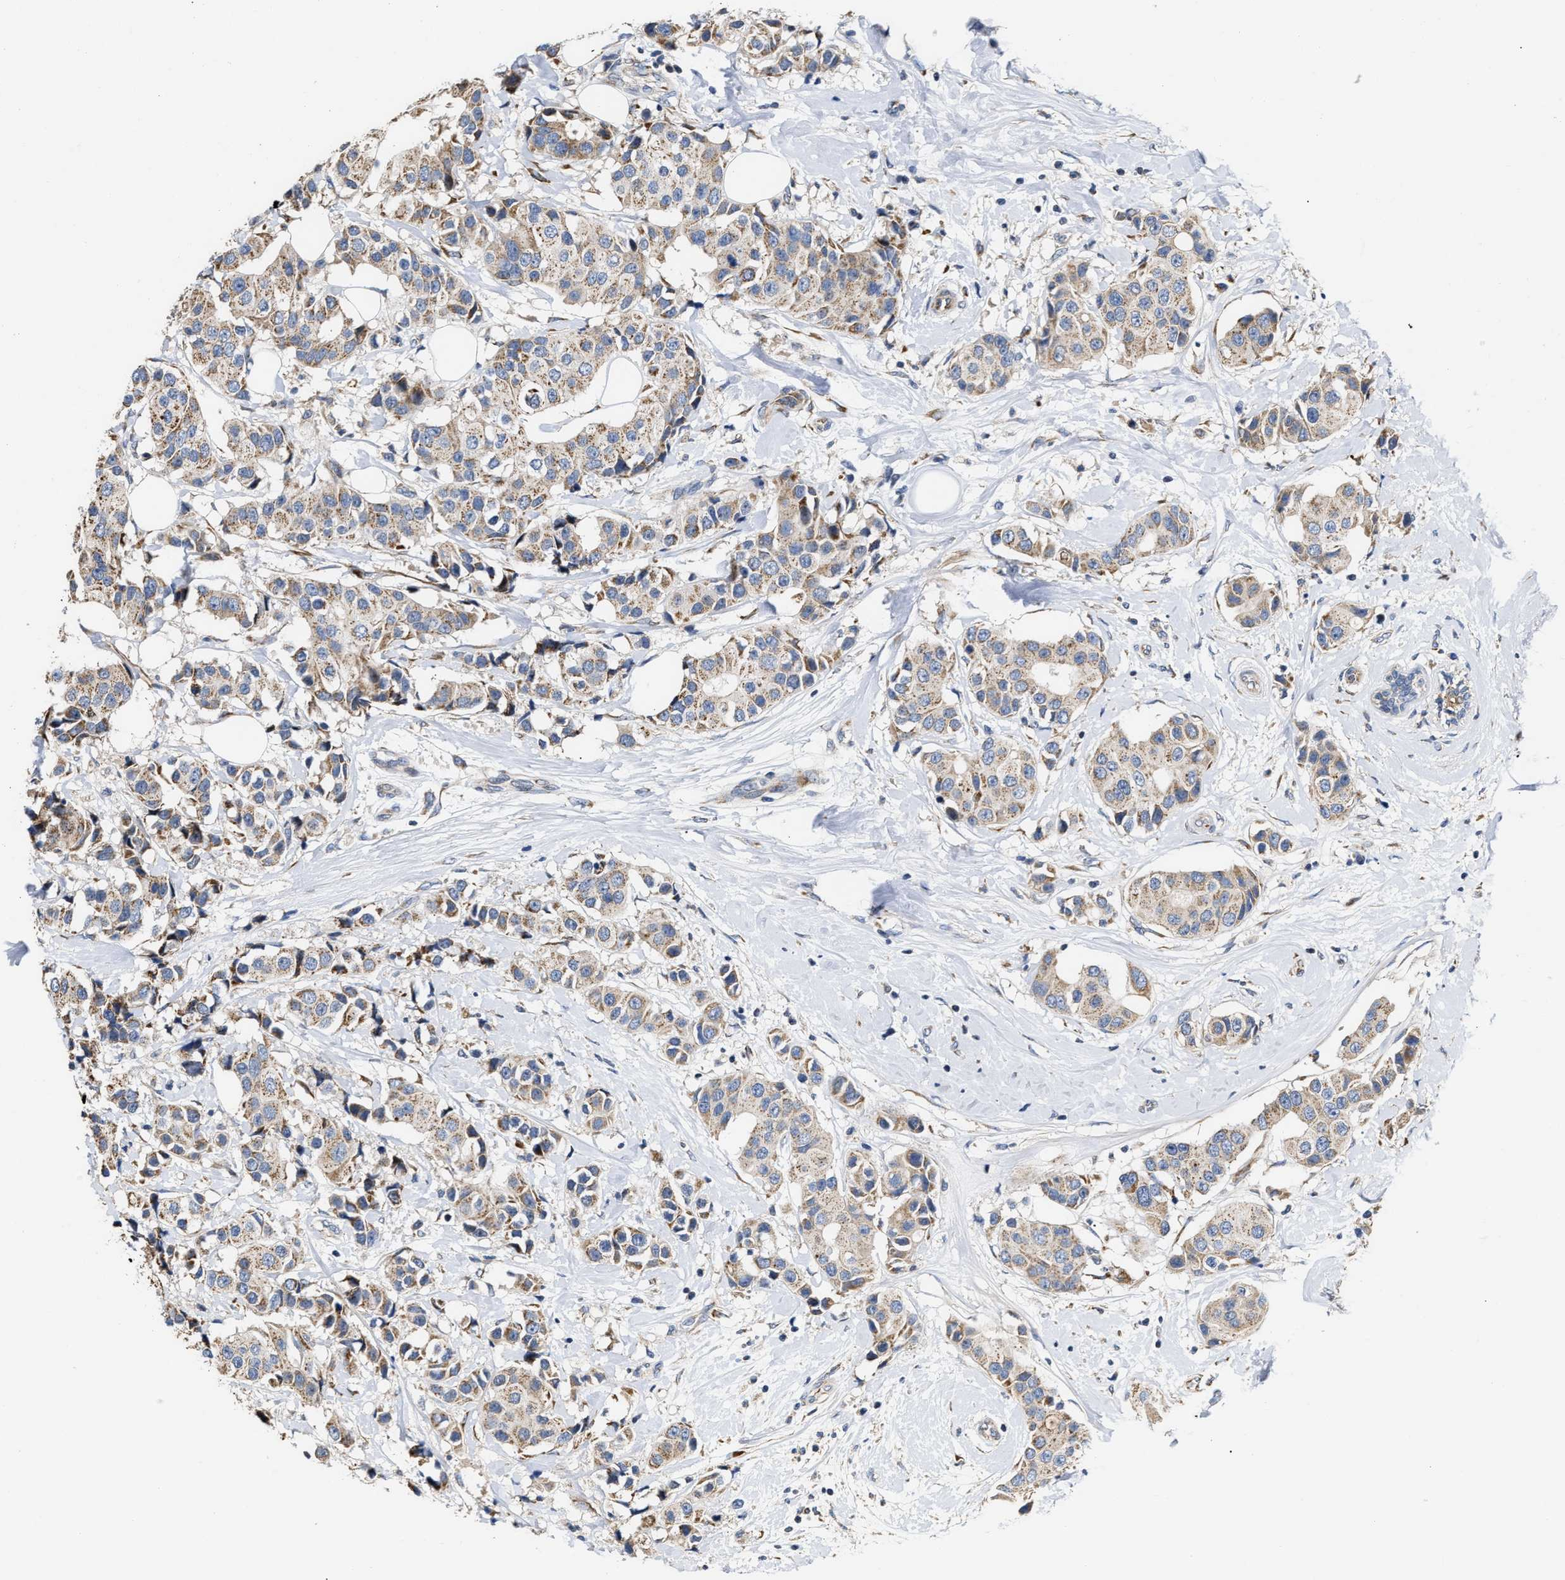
{"staining": {"intensity": "moderate", "quantity": ">75%", "location": "cytoplasmic/membranous"}, "tissue": "breast cancer", "cell_type": "Tumor cells", "image_type": "cancer", "snomed": [{"axis": "morphology", "description": "Normal tissue, NOS"}, {"axis": "morphology", "description": "Duct carcinoma"}, {"axis": "topography", "description": "Breast"}], "caption": "Human breast cancer (intraductal carcinoma) stained for a protein (brown) reveals moderate cytoplasmic/membranous positive expression in about >75% of tumor cells.", "gene": "MALSU1", "patient": {"sex": "female", "age": 39}}